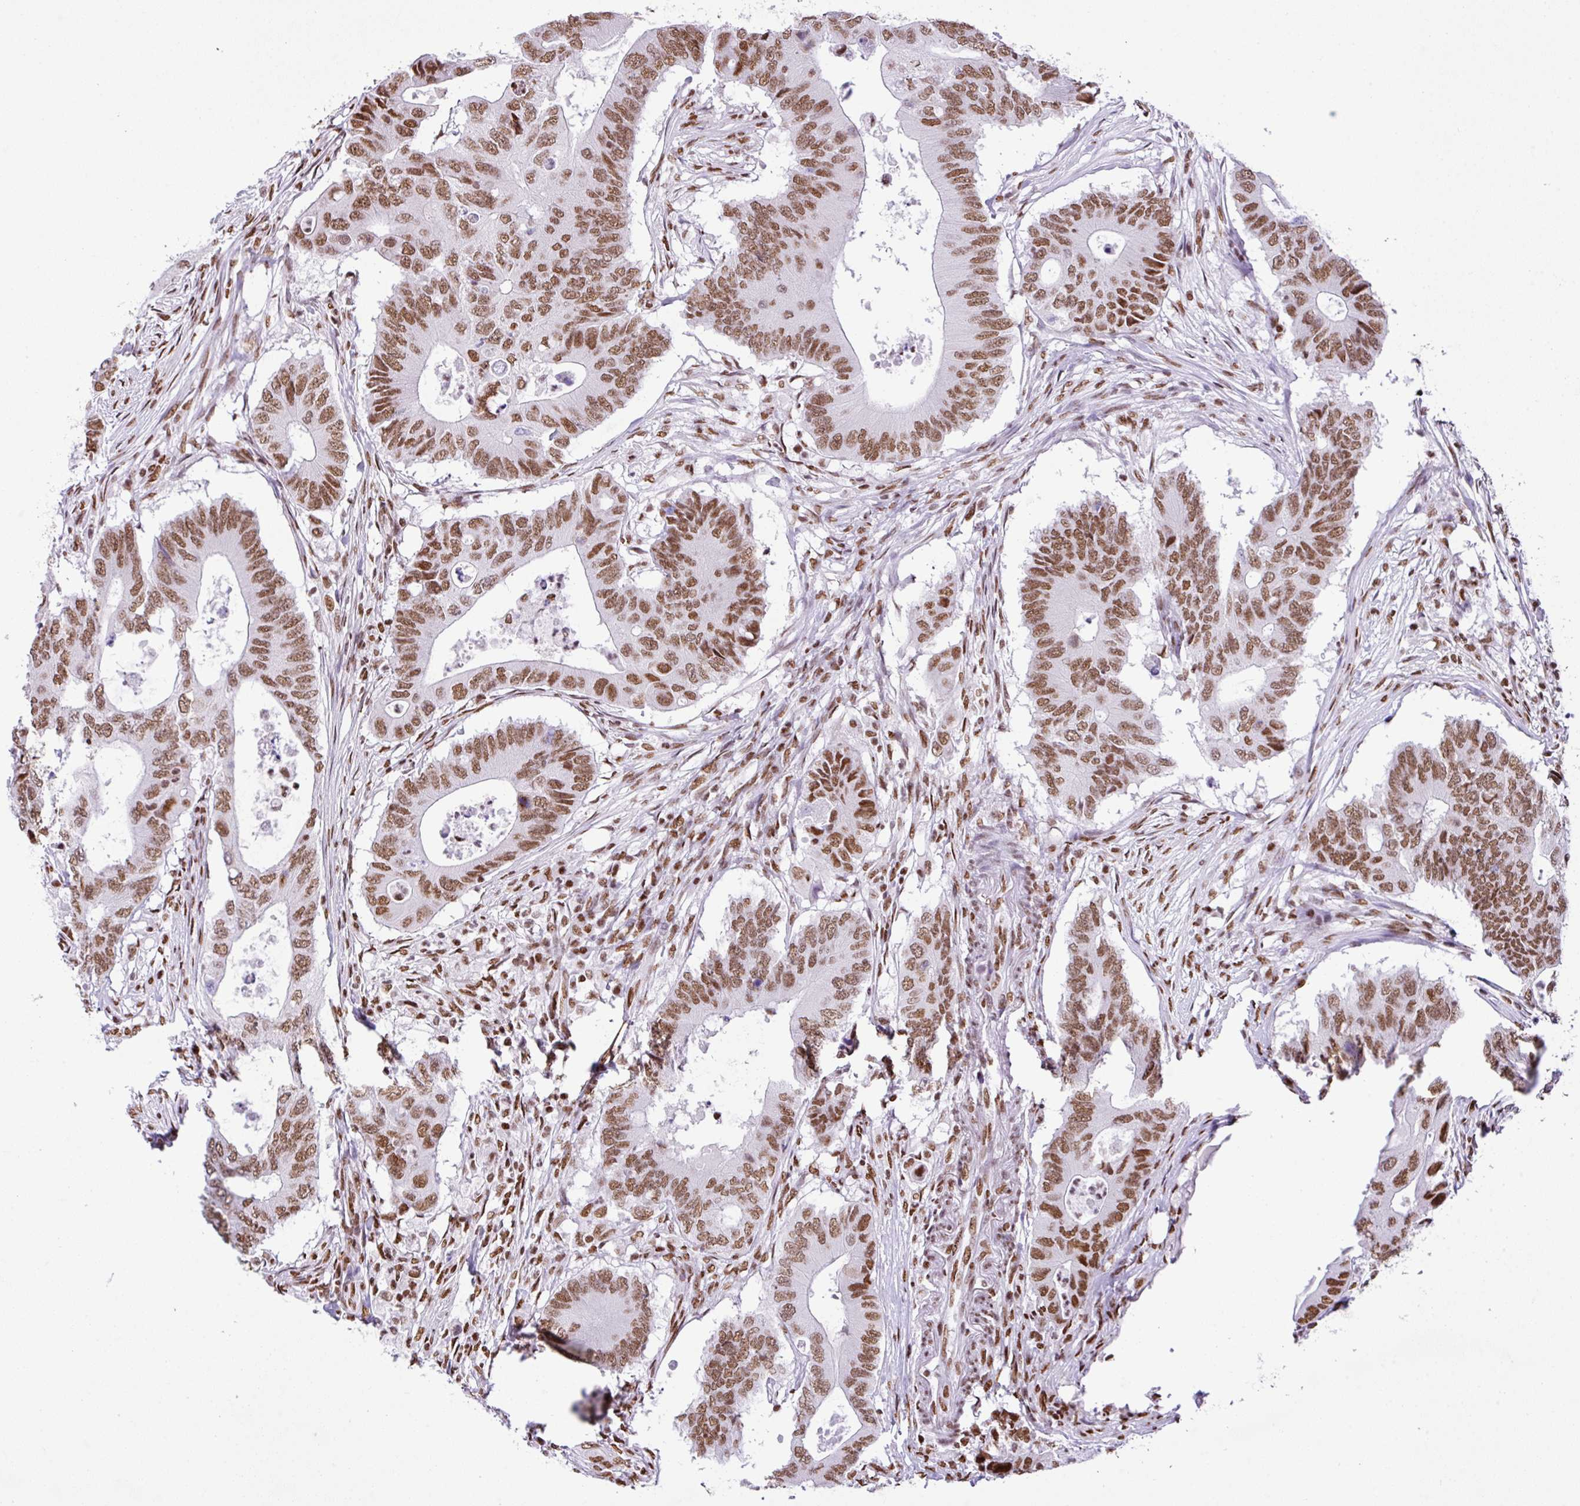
{"staining": {"intensity": "moderate", "quantity": ">75%", "location": "nuclear"}, "tissue": "colorectal cancer", "cell_type": "Tumor cells", "image_type": "cancer", "snomed": [{"axis": "morphology", "description": "Adenocarcinoma, NOS"}, {"axis": "topography", "description": "Colon"}], "caption": "DAB immunohistochemical staining of human adenocarcinoma (colorectal) reveals moderate nuclear protein positivity in about >75% of tumor cells. Nuclei are stained in blue.", "gene": "RARG", "patient": {"sex": "male", "age": 71}}